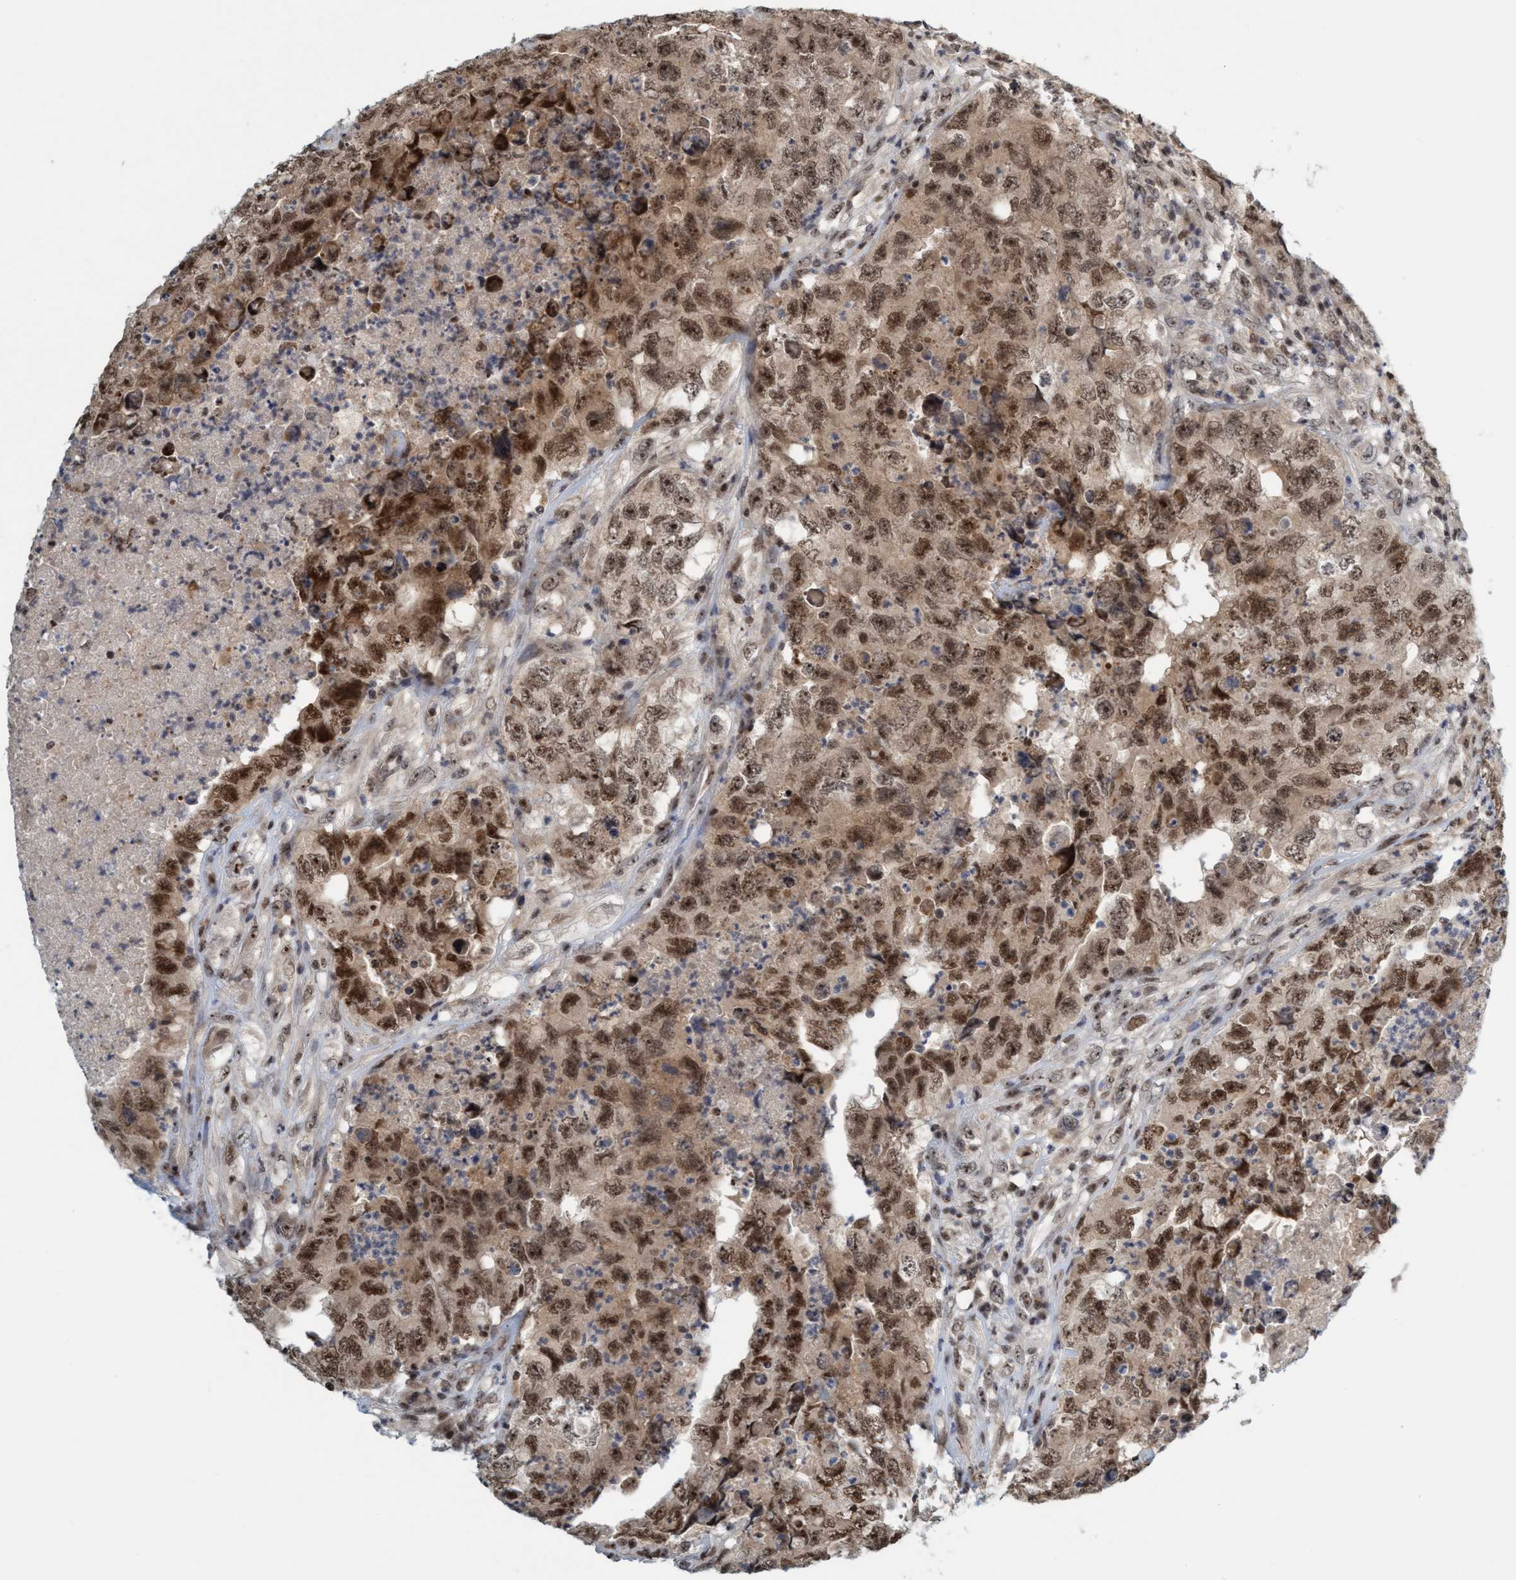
{"staining": {"intensity": "moderate", "quantity": ">75%", "location": "nuclear"}, "tissue": "testis cancer", "cell_type": "Tumor cells", "image_type": "cancer", "snomed": [{"axis": "morphology", "description": "Carcinoma, Embryonal, NOS"}, {"axis": "topography", "description": "Testis"}], "caption": "A micrograph showing moderate nuclear expression in approximately >75% of tumor cells in embryonal carcinoma (testis), as visualized by brown immunohistochemical staining.", "gene": "SMCR8", "patient": {"sex": "male", "age": 32}}